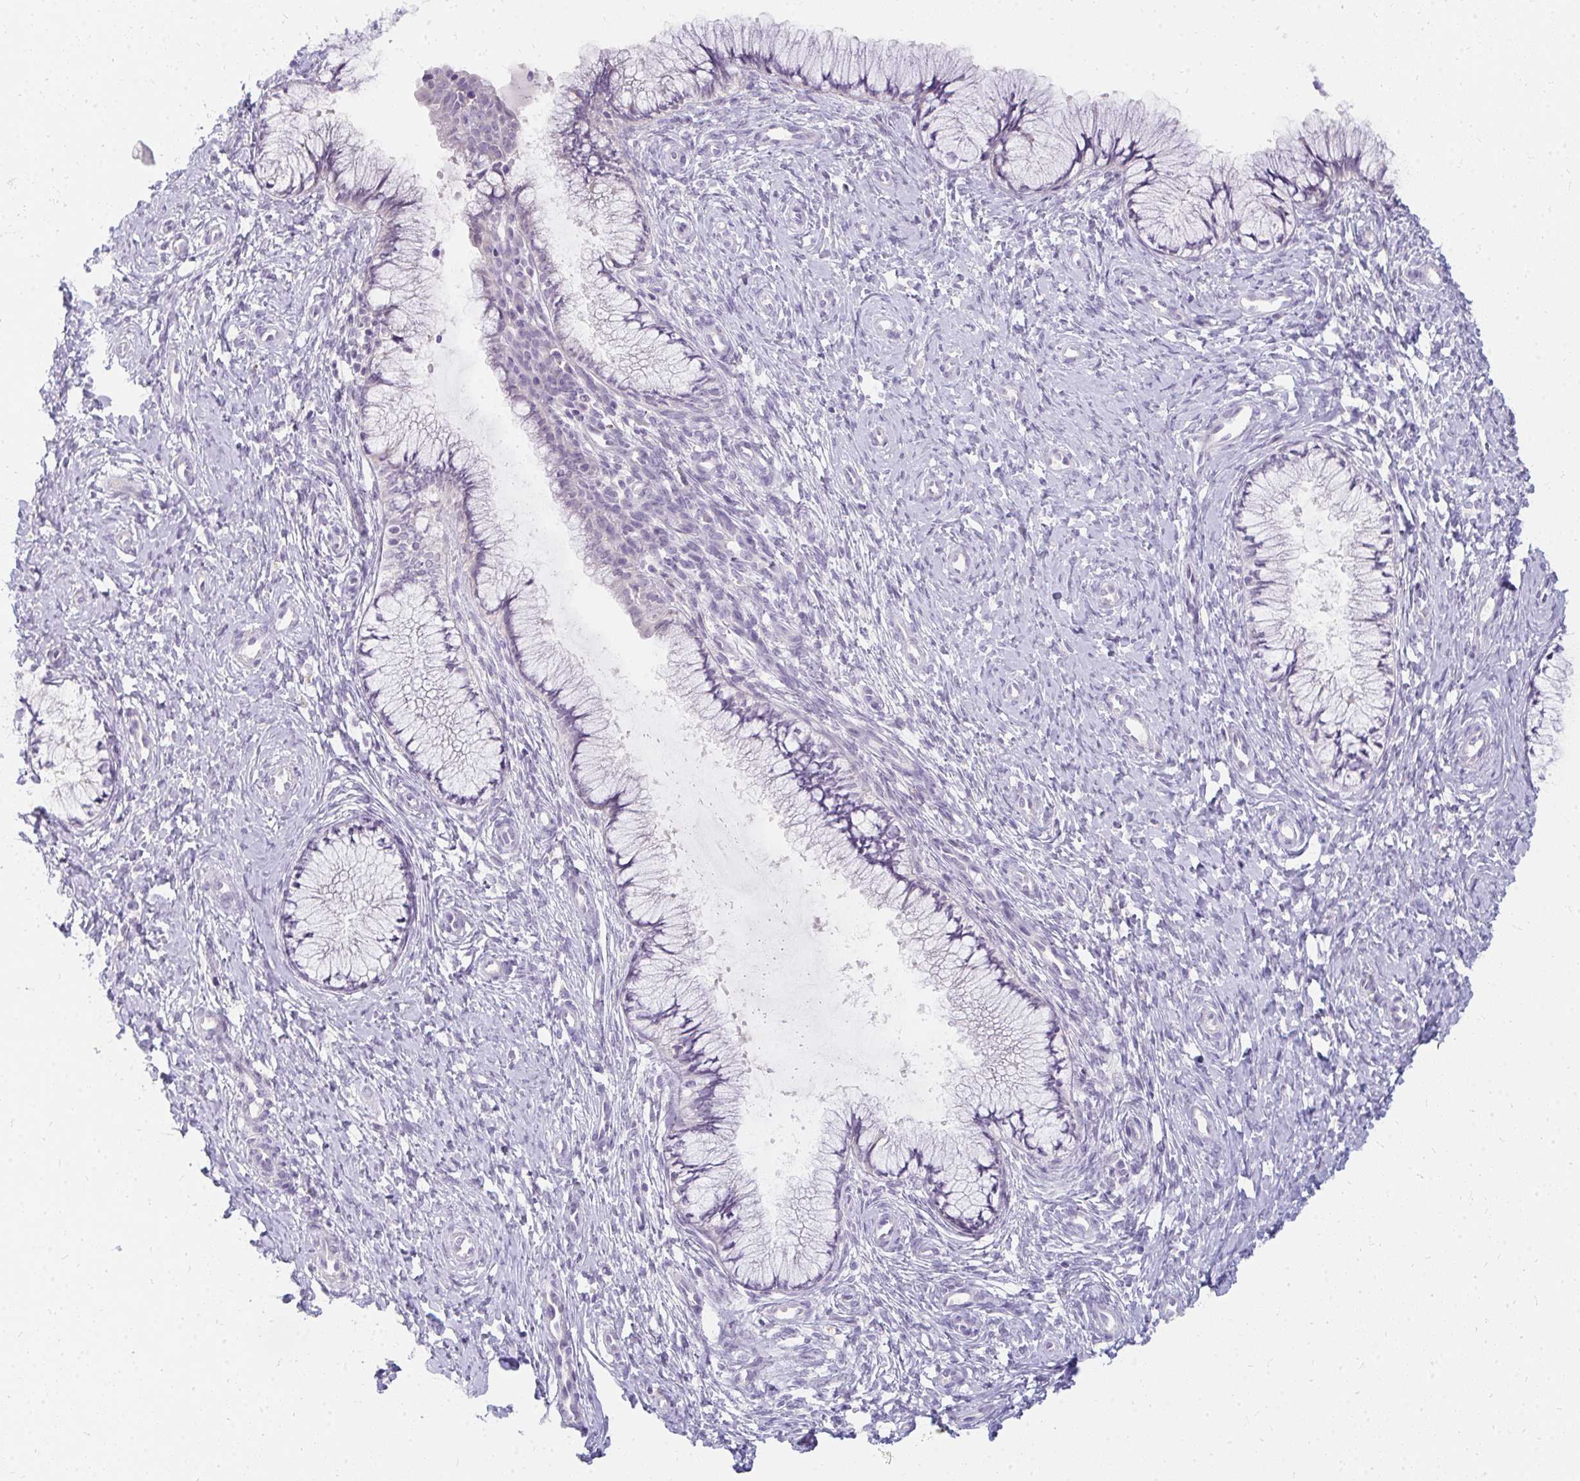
{"staining": {"intensity": "negative", "quantity": "none", "location": "none"}, "tissue": "cervix", "cell_type": "Glandular cells", "image_type": "normal", "snomed": [{"axis": "morphology", "description": "Normal tissue, NOS"}, {"axis": "topography", "description": "Cervix"}], "caption": "A high-resolution image shows IHC staining of benign cervix, which demonstrates no significant staining in glandular cells. The staining was performed using DAB to visualize the protein expression in brown, while the nuclei were stained in blue with hematoxylin (Magnification: 20x).", "gene": "PPP1R3G", "patient": {"sex": "female", "age": 37}}